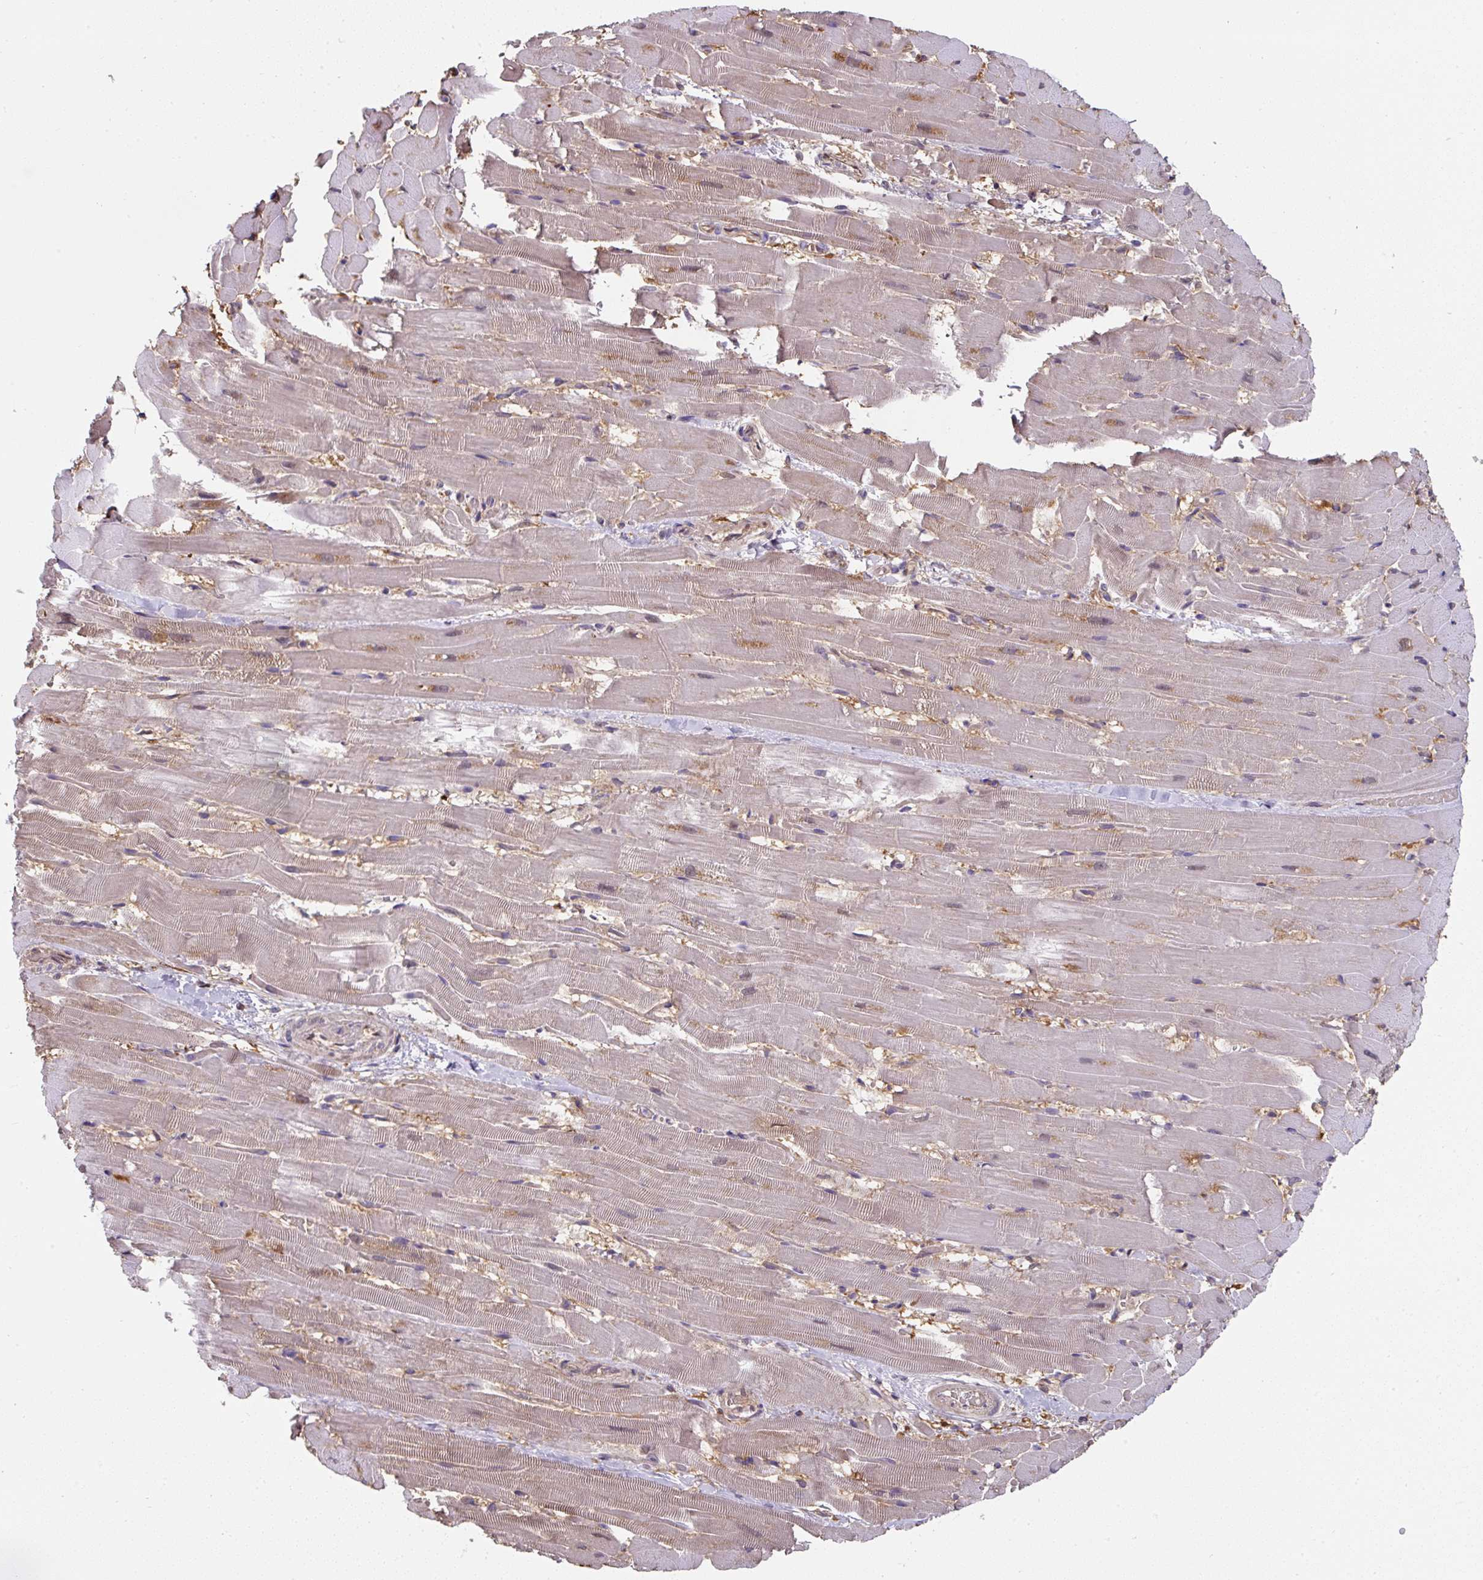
{"staining": {"intensity": "weak", "quantity": "<25%", "location": "cytoplasmic/membranous"}, "tissue": "heart muscle", "cell_type": "Cardiomyocytes", "image_type": "normal", "snomed": [{"axis": "morphology", "description": "Normal tissue, NOS"}, {"axis": "topography", "description": "Heart"}], "caption": "DAB (3,3'-diaminobenzidine) immunohistochemical staining of normal heart muscle demonstrates no significant positivity in cardiomyocytes.", "gene": "ST13", "patient": {"sex": "male", "age": 37}}